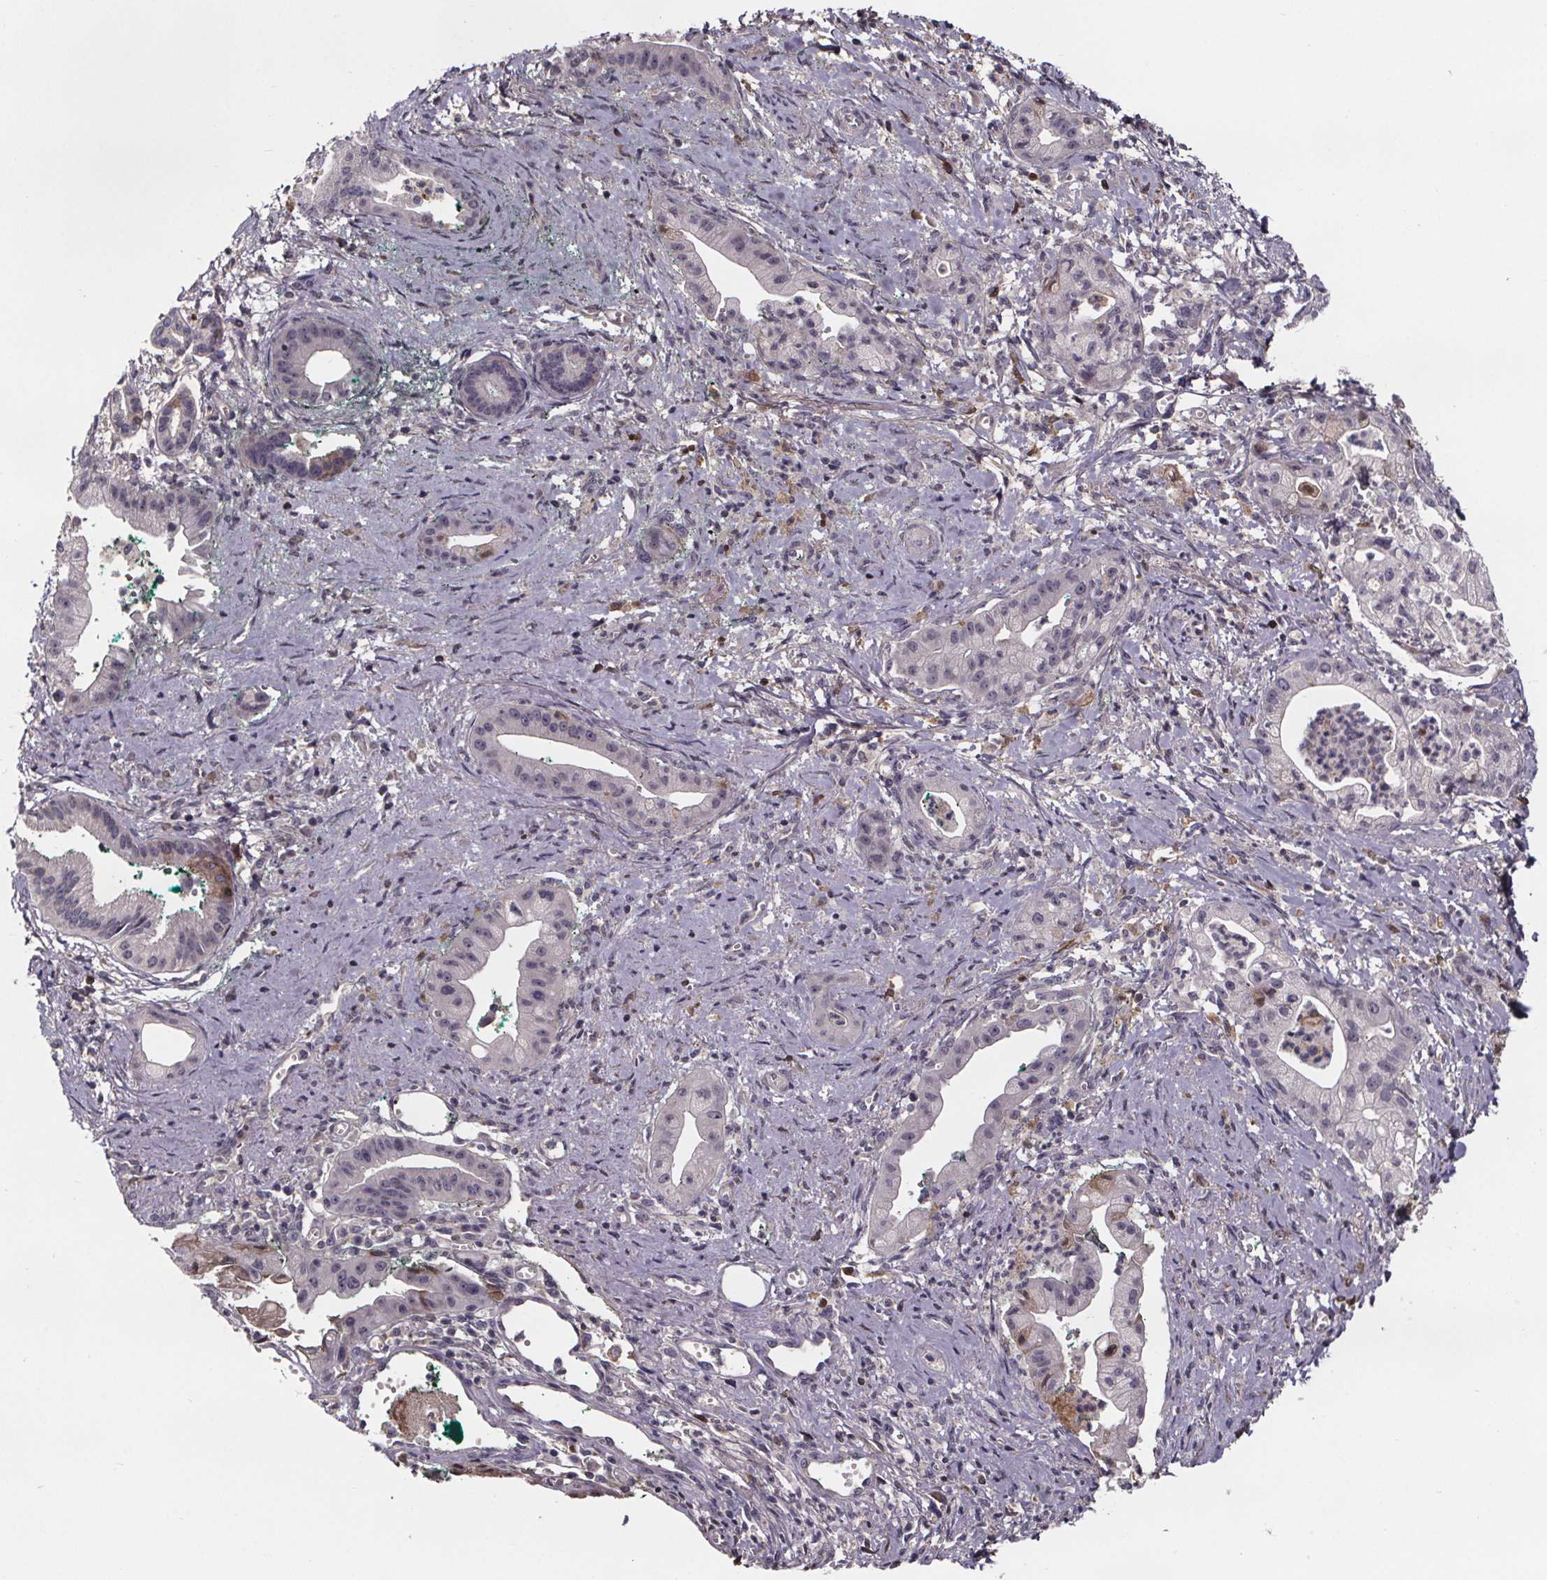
{"staining": {"intensity": "negative", "quantity": "none", "location": "none"}, "tissue": "pancreatic cancer", "cell_type": "Tumor cells", "image_type": "cancer", "snomed": [{"axis": "morphology", "description": "Normal tissue, NOS"}, {"axis": "morphology", "description": "Adenocarcinoma, NOS"}, {"axis": "topography", "description": "Lymph node"}, {"axis": "topography", "description": "Pancreas"}], "caption": "Immunohistochemistry (IHC) of pancreatic adenocarcinoma displays no expression in tumor cells.", "gene": "NPHP4", "patient": {"sex": "female", "age": 58}}